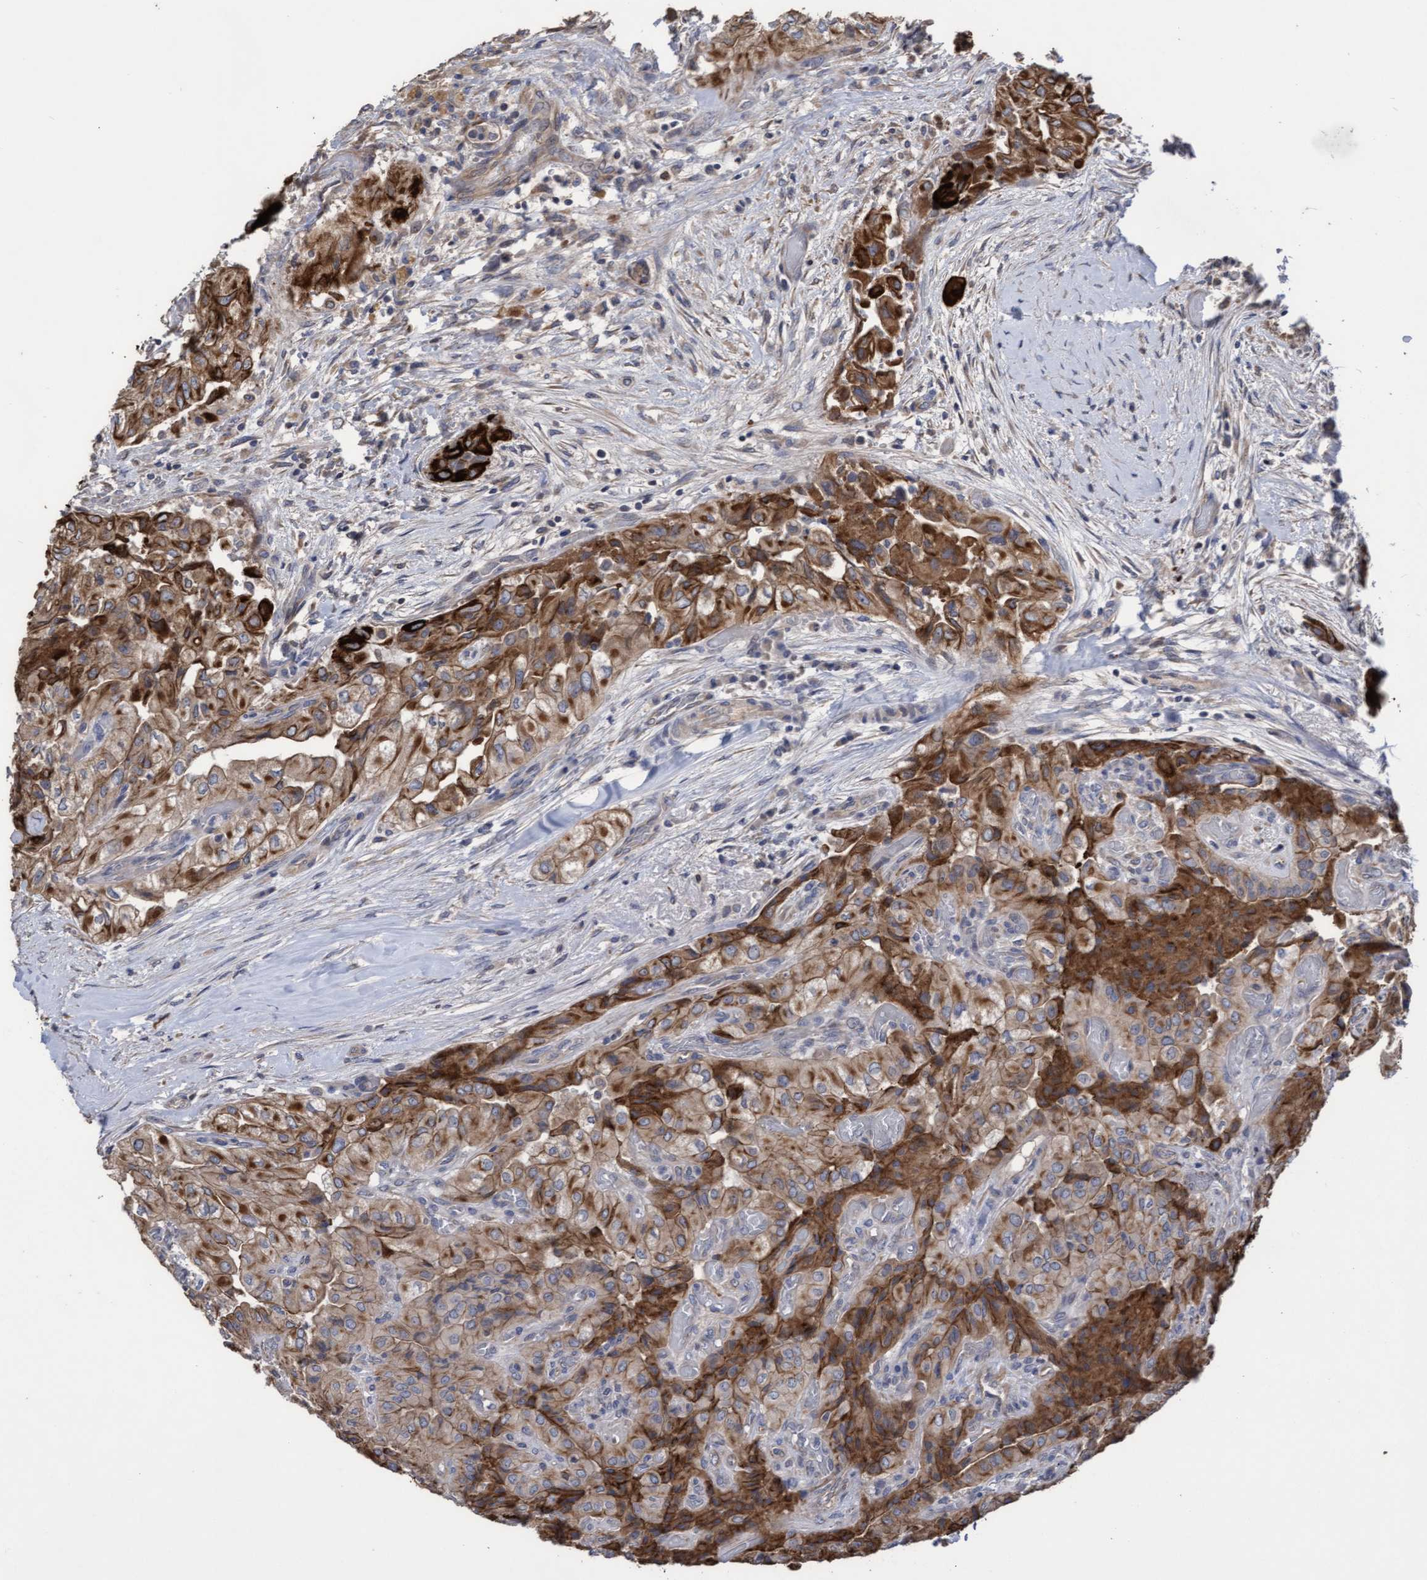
{"staining": {"intensity": "strong", "quantity": ">75%", "location": "cytoplasmic/membranous"}, "tissue": "thyroid cancer", "cell_type": "Tumor cells", "image_type": "cancer", "snomed": [{"axis": "morphology", "description": "Papillary adenocarcinoma, NOS"}, {"axis": "topography", "description": "Thyroid gland"}], "caption": "Thyroid cancer stained for a protein reveals strong cytoplasmic/membranous positivity in tumor cells.", "gene": "KRT24", "patient": {"sex": "female", "age": 59}}